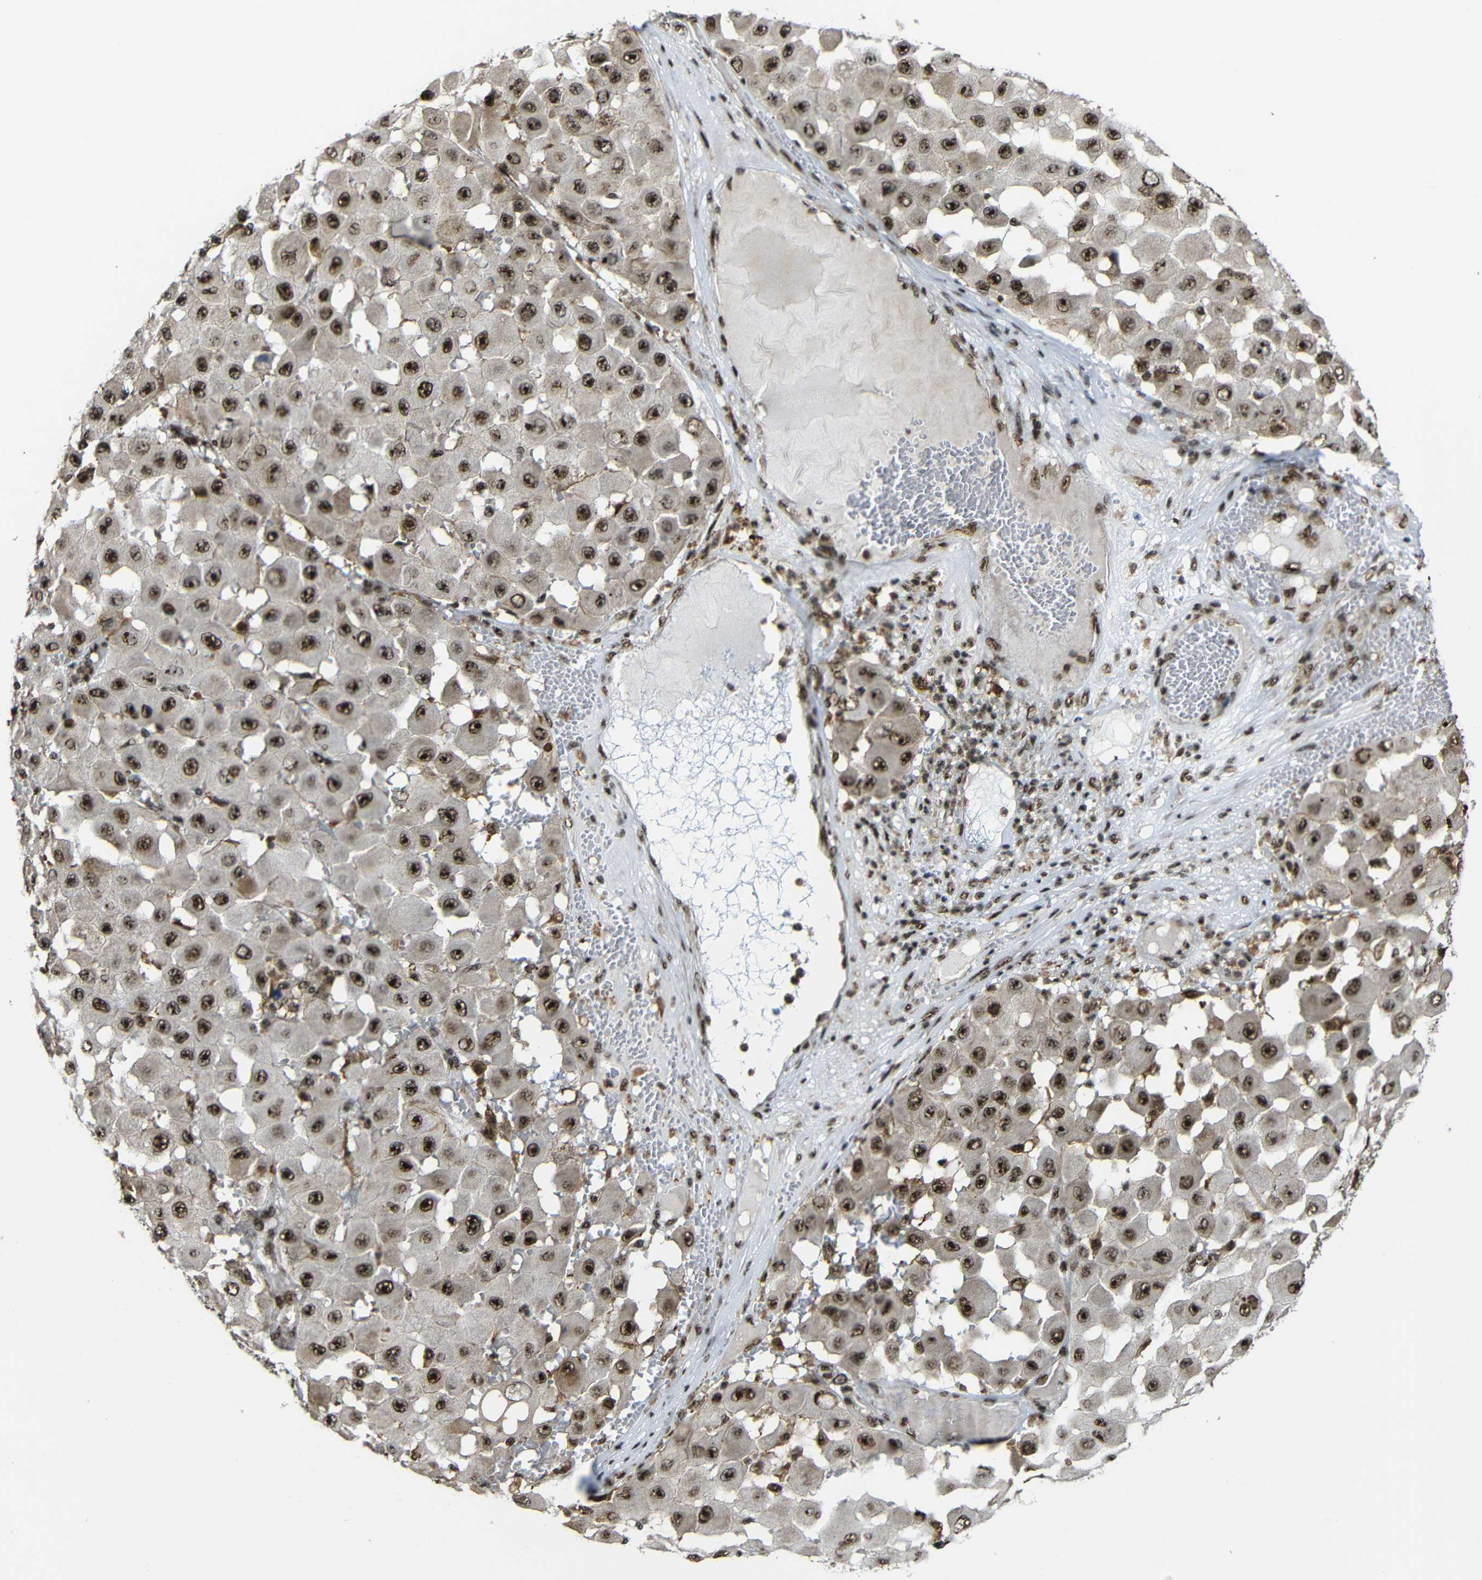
{"staining": {"intensity": "strong", "quantity": ">75%", "location": "cytoplasmic/membranous,nuclear"}, "tissue": "melanoma", "cell_type": "Tumor cells", "image_type": "cancer", "snomed": [{"axis": "morphology", "description": "Malignant melanoma, NOS"}, {"axis": "topography", "description": "Skin"}], "caption": "Strong cytoplasmic/membranous and nuclear protein staining is present in approximately >75% of tumor cells in melanoma.", "gene": "TCF7L2", "patient": {"sex": "female", "age": 81}}